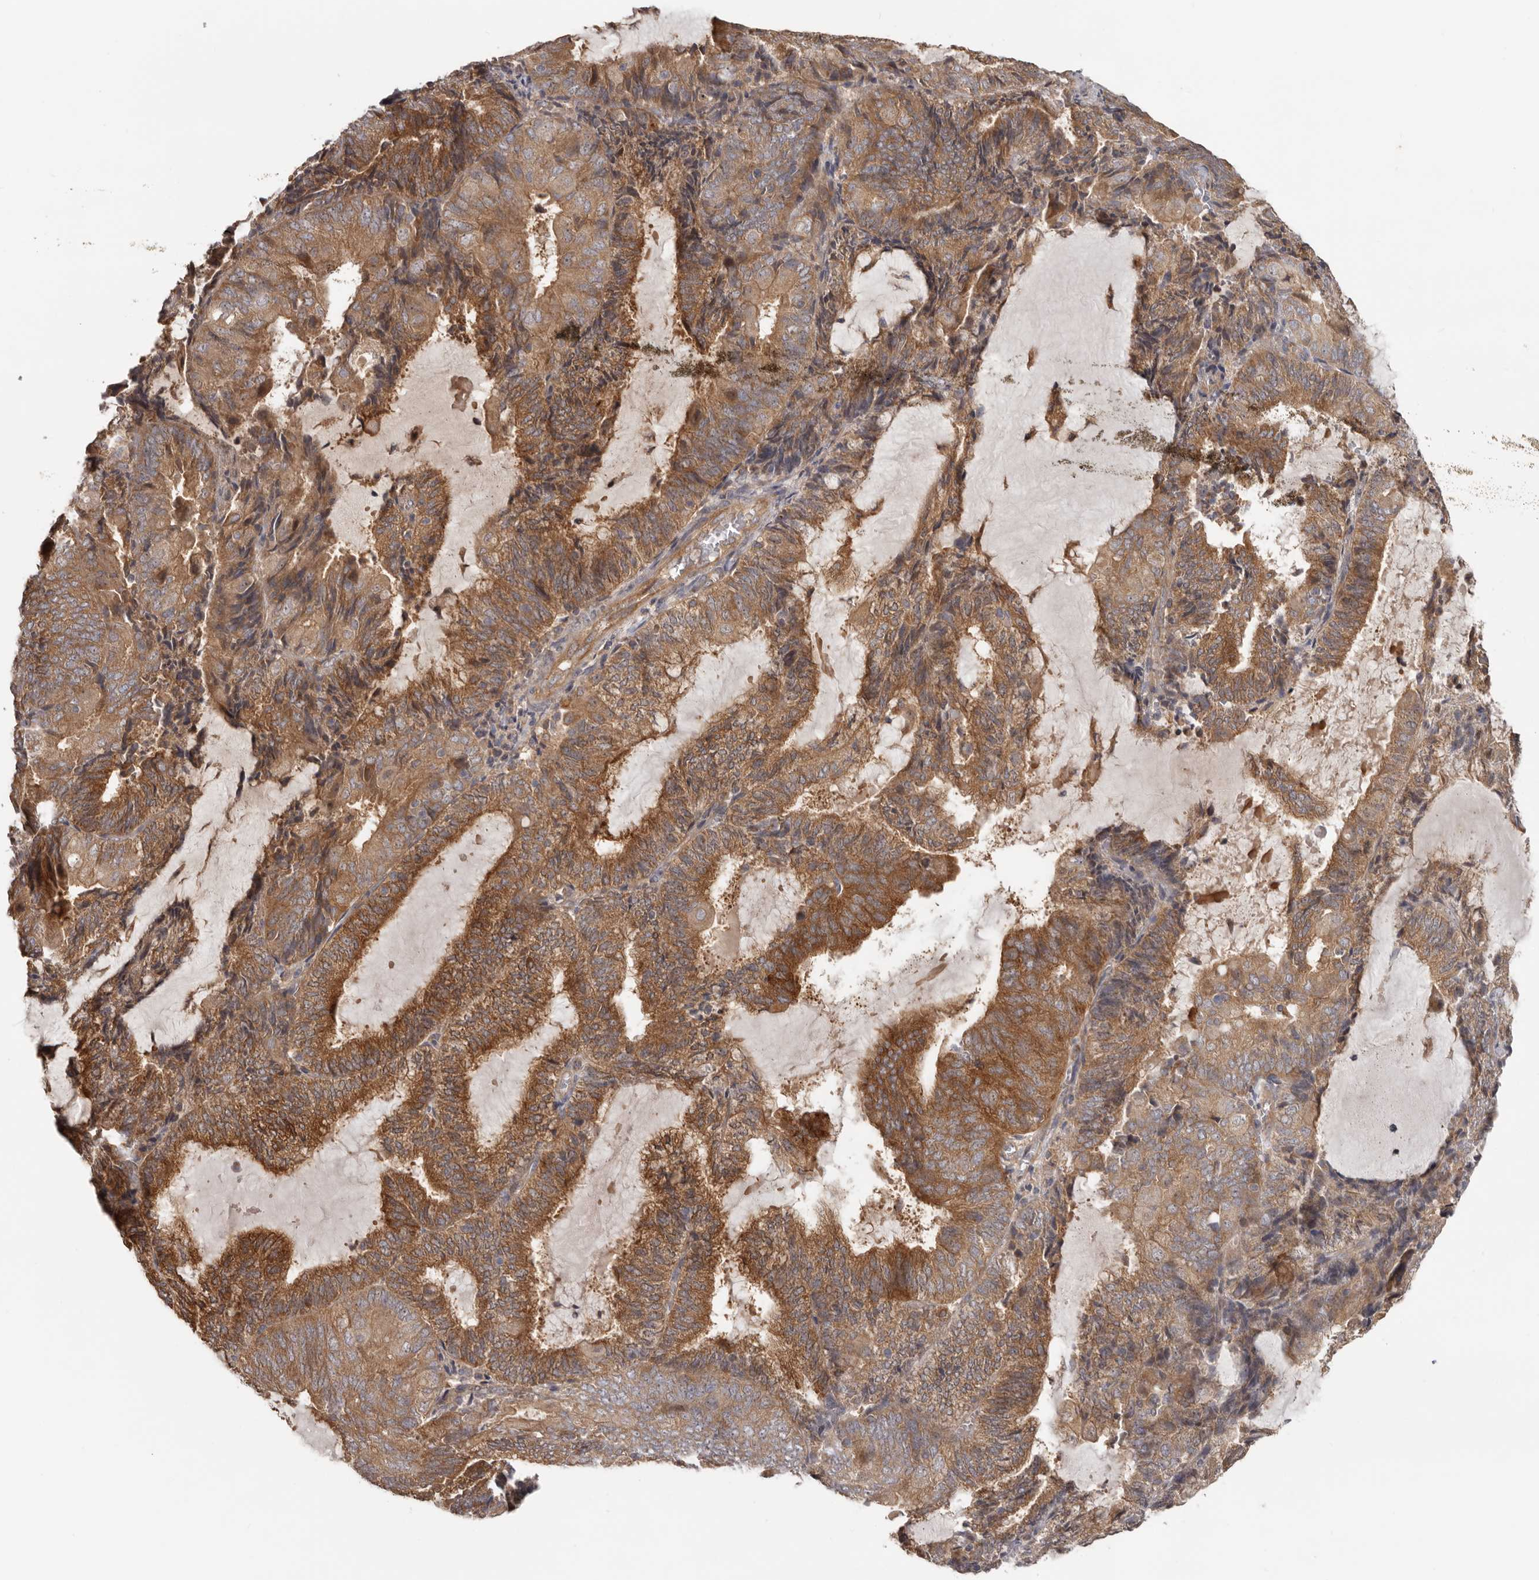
{"staining": {"intensity": "moderate", "quantity": ">75%", "location": "cytoplasmic/membranous"}, "tissue": "endometrial cancer", "cell_type": "Tumor cells", "image_type": "cancer", "snomed": [{"axis": "morphology", "description": "Adenocarcinoma, NOS"}, {"axis": "topography", "description": "Endometrium"}], "caption": "There is medium levels of moderate cytoplasmic/membranous positivity in tumor cells of endometrial cancer (adenocarcinoma), as demonstrated by immunohistochemical staining (brown color).", "gene": "HINT3", "patient": {"sex": "female", "age": 81}}